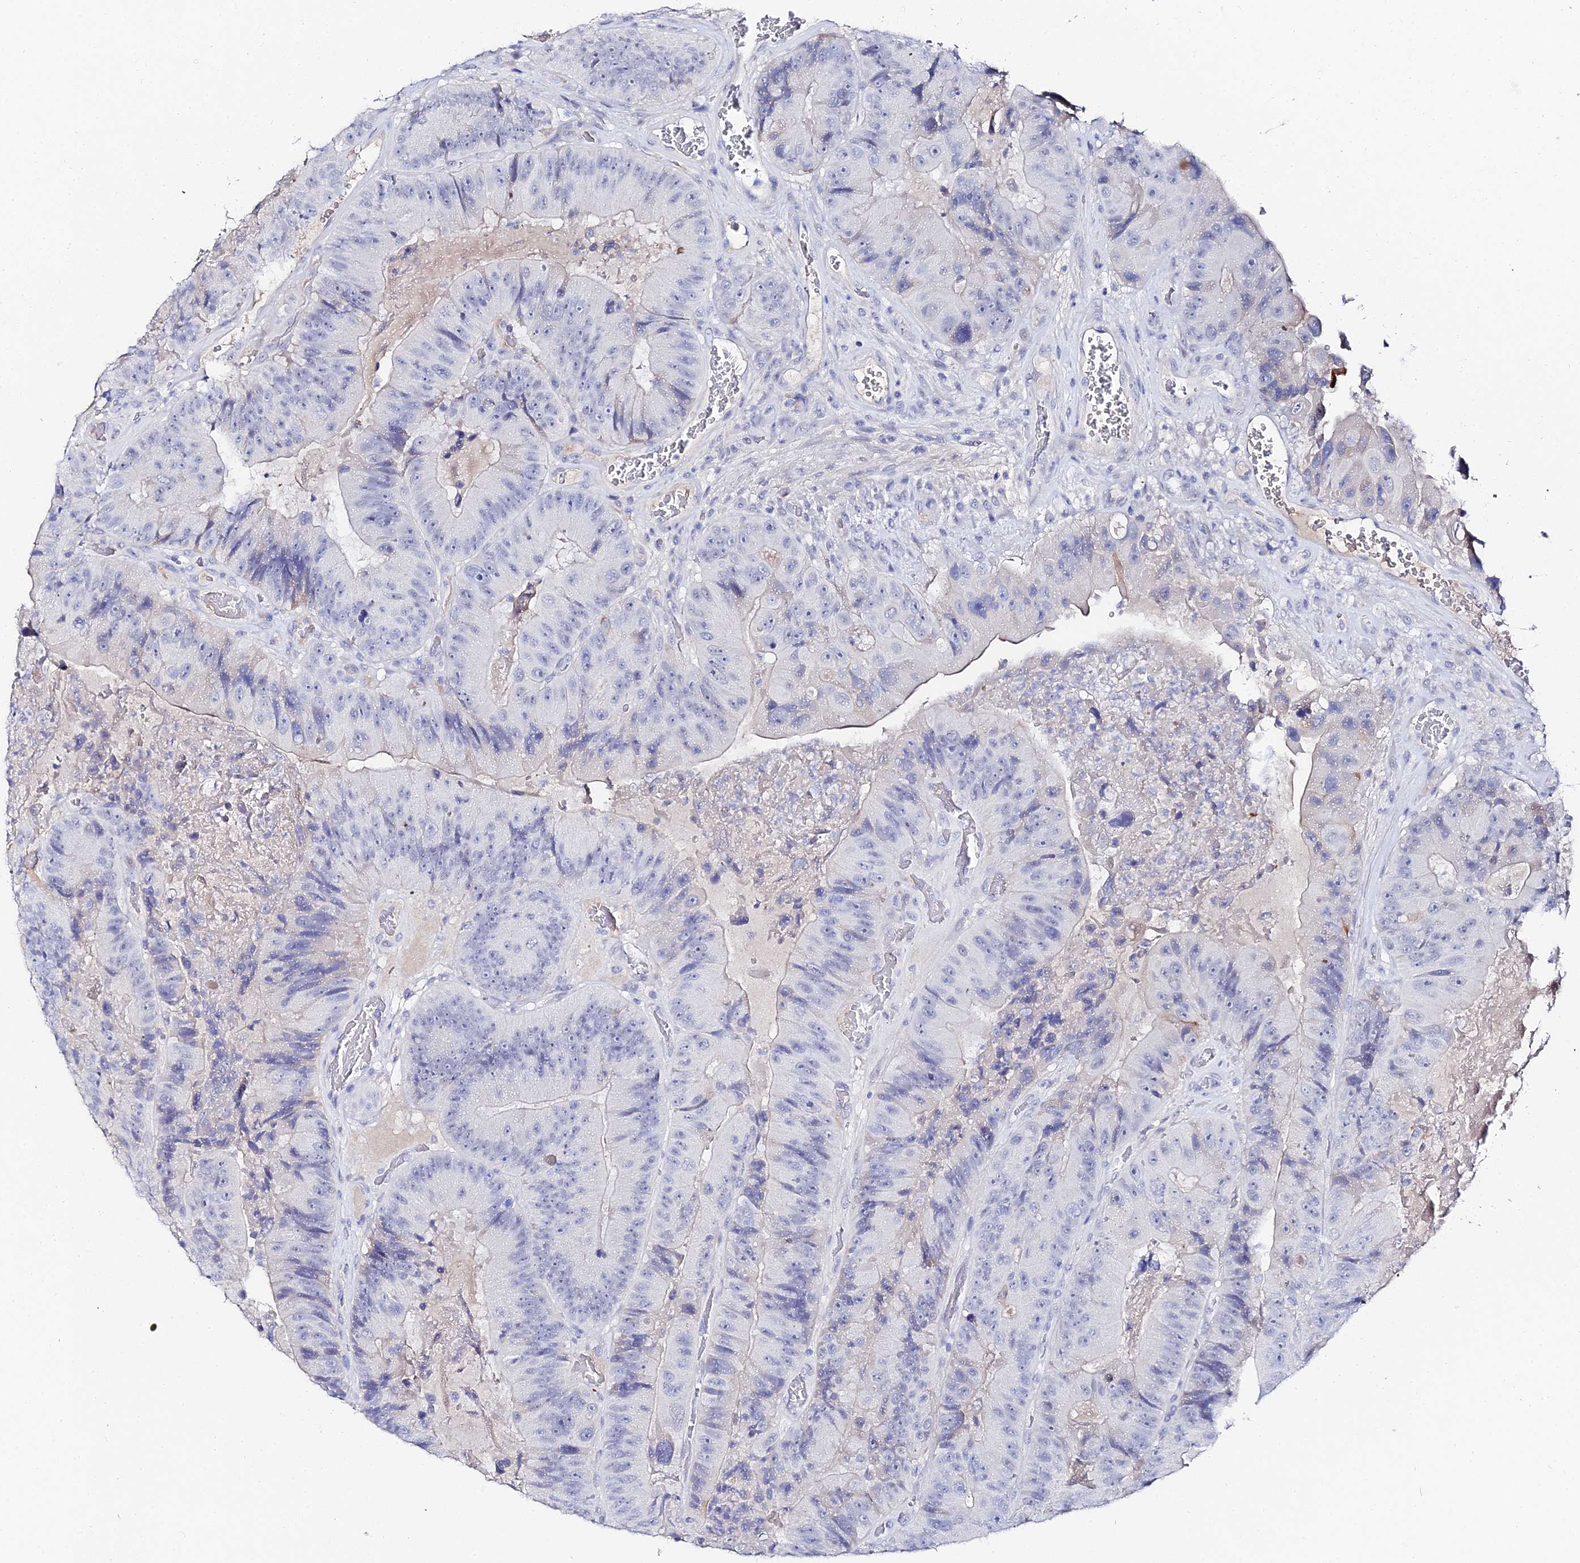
{"staining": {"intensity": "negative", "quantity": "none", "location": "none"}, "tissue": "colorectal cancer", "cell_type": "Tumor cells", "image_type": "cancer", "snomed": [{"axis": "morphology", "description": "Adenocarcinoma, NOS"}, {"axis": "topography", "description": "Colon"}], "caption": "Immunohistochemical staining of human colorectal adenocarcinoma exhibits no significant expression in tumor cells.", "gene": "KRT17", "patient": {"sex": "female", "age": 86}}